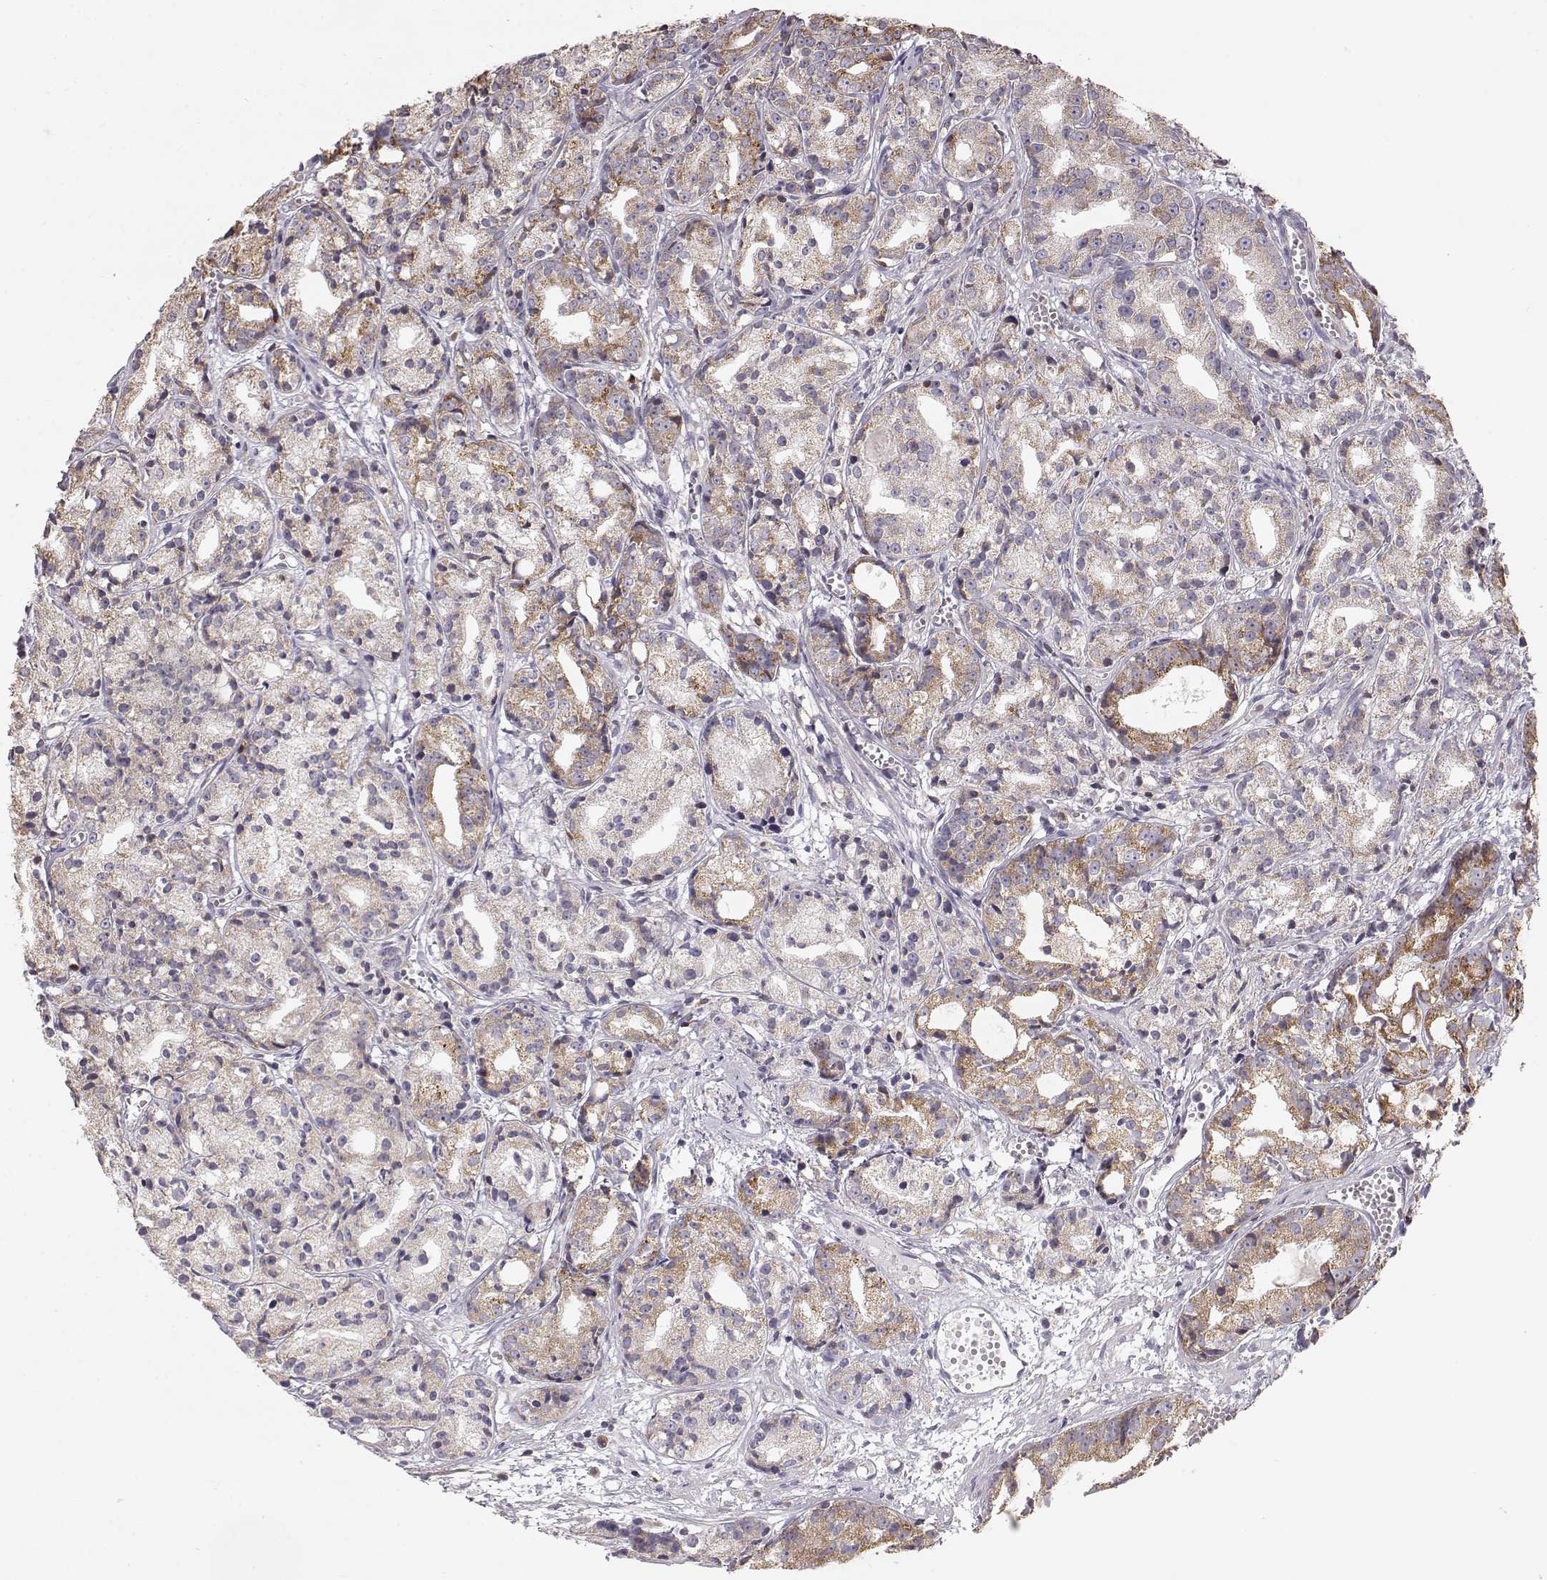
{"staining": {"intensity": "moderate", "quantity": ">75%", "location": "cytoplasmic/membranous"}, "tissue": "prostate cancer", "cell_type": "Tumor cells", "image_type": "cancer", "snomed": [{"axis": "morphology", "description": "Adenocarcinoma, Medium grade"}, {"axis": "topography", "description": "Prostate"}], "caption": "The micrograph displays staining of prostate cancer, revealing moderate cytoplasmic/membranous protein staining (brown color) within tumor cells.", "gene": "GRAP2", "patient": {"sex": "male", "age": 74}}